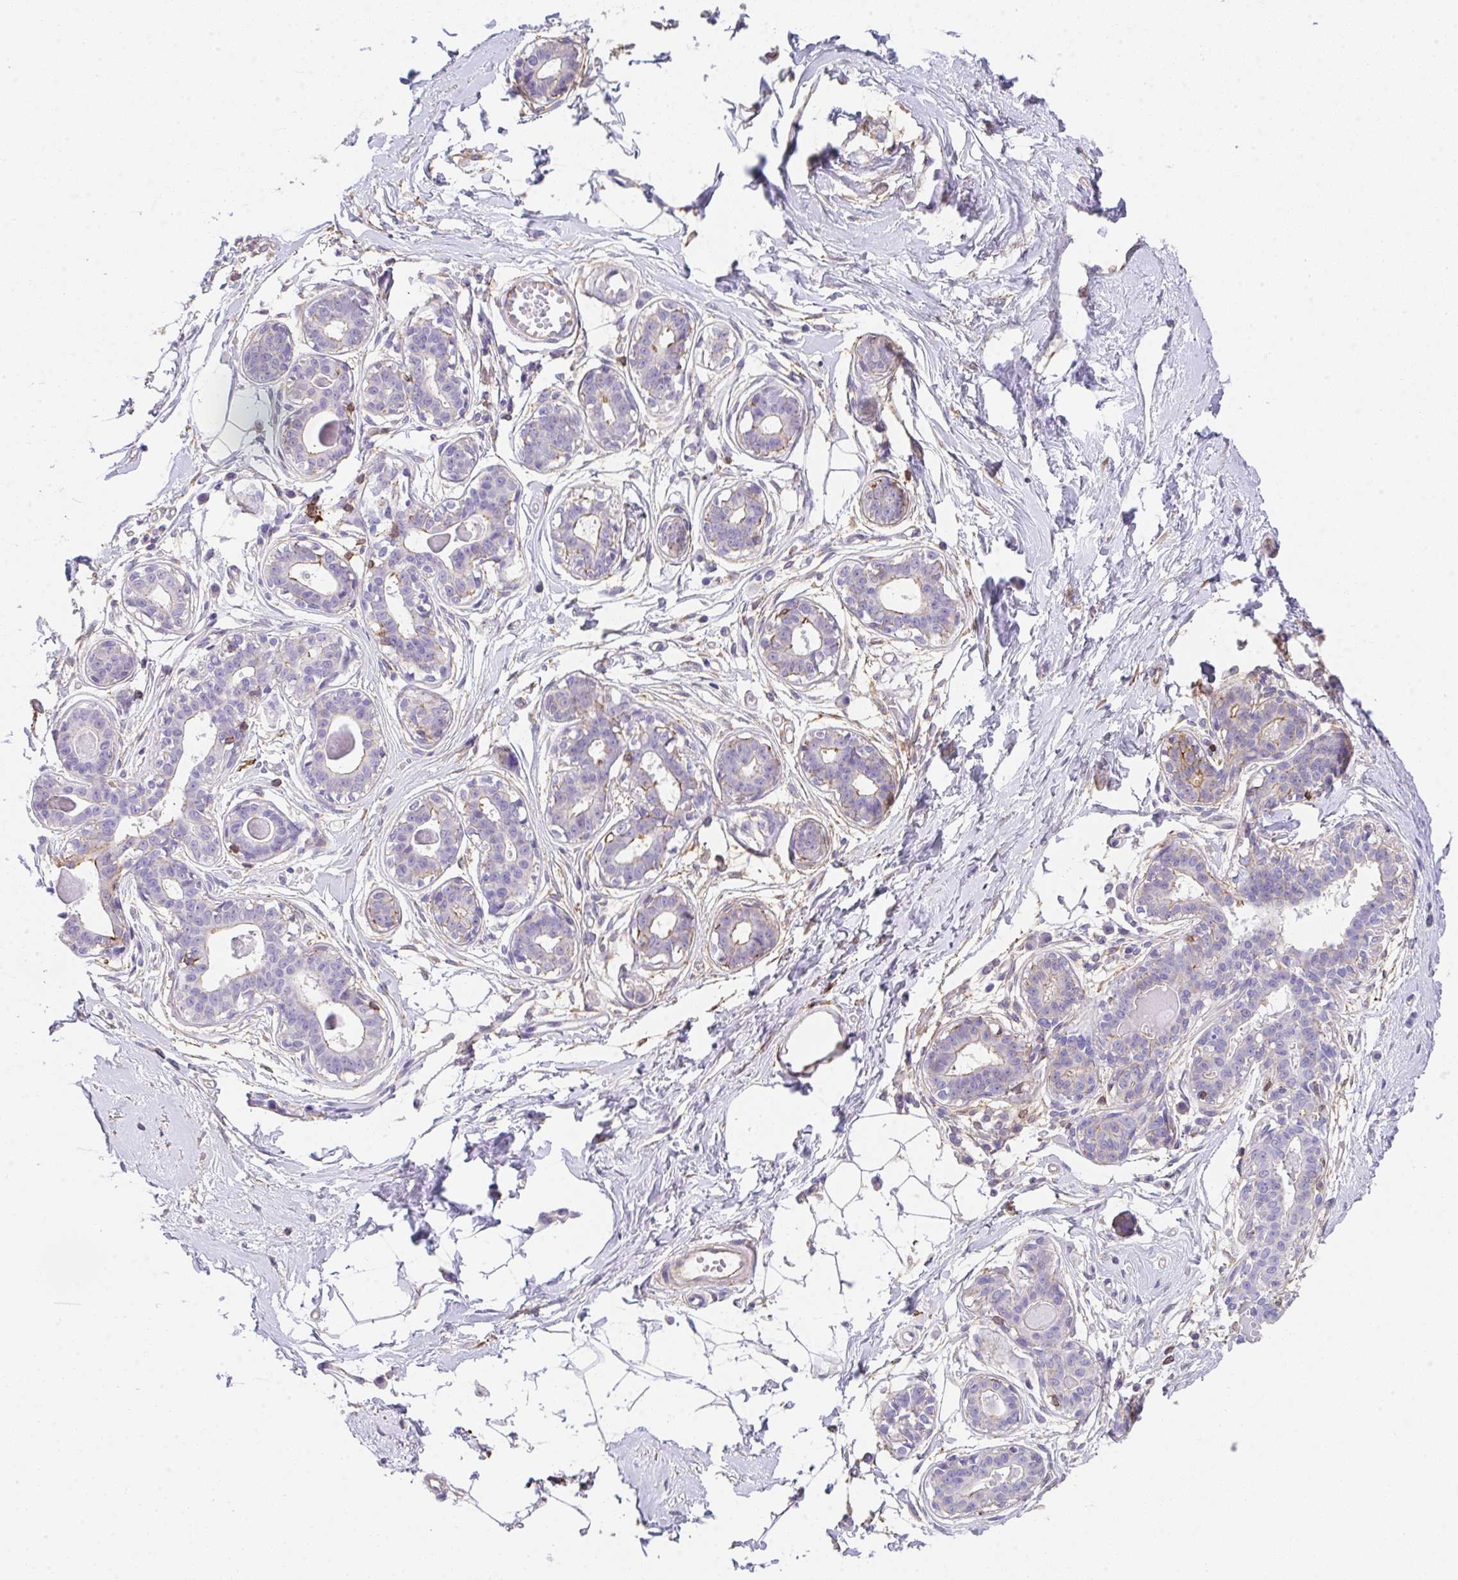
{"staining": {"intensity": "negative", "quantity": "none", "location": "none"}, "tissue": "breast", "cell_type": "Adipocytes", "image_type": "normal", "snomed": [{"axis": "morphology", "description": "Normal tissue, NOS"}, {"axis": "topography", "description": "Breast"}], "caption": "The image reveals no significant expression in adipocytes of breast. (Stains: DAB immunohistochemistry with hematoxylin counter stain, Microscopy: brightfield microscopy at high magnification).", "gene": "DBN1", "patient": {"sex": "female", "age": 45}}